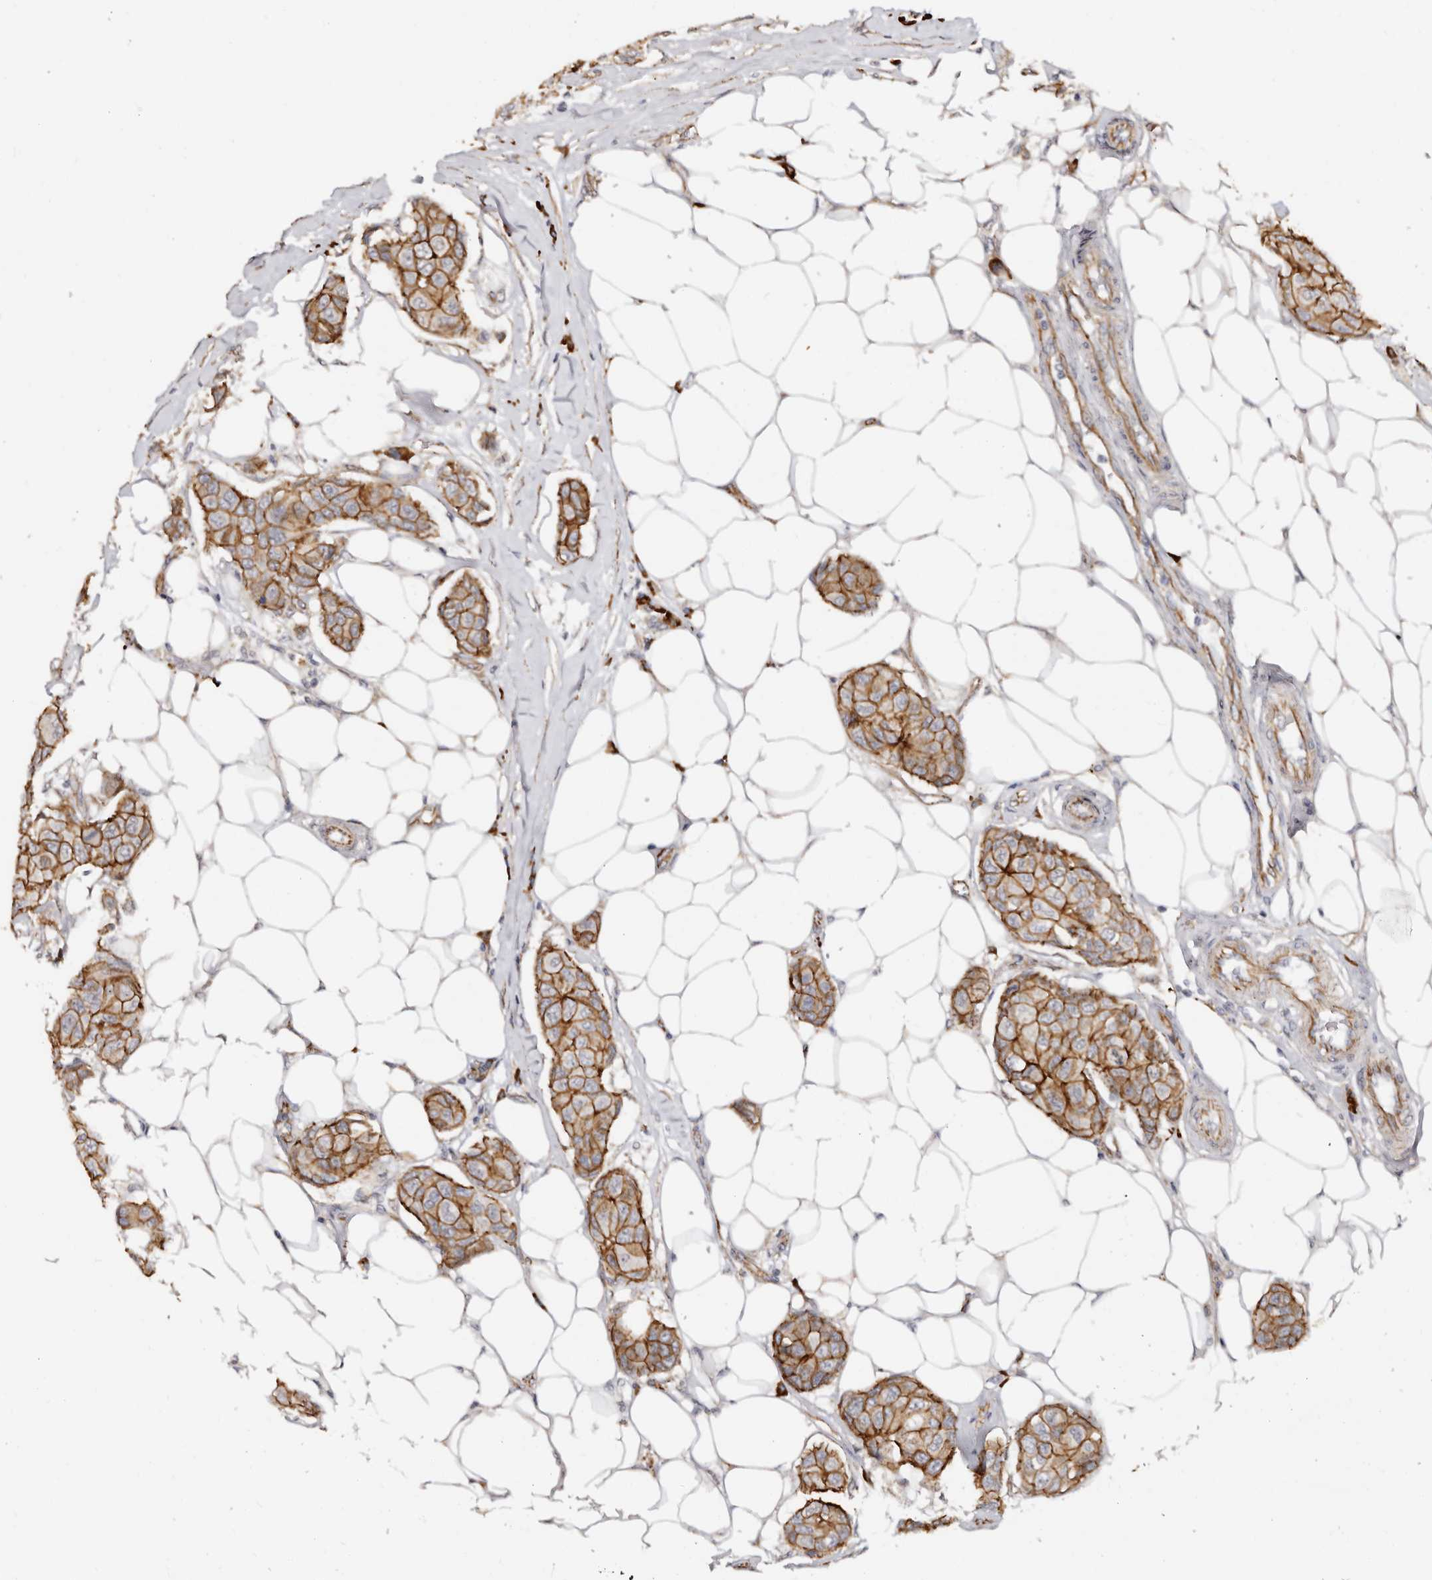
{"staining": {"intensity": "strong", "quantity": ">75%", "location": "cytoplasmic/membranous"}, "tissue": "breast cancer", "cell_type": "Tumor cells", "image_type": "cancer", "snomed": [{"axis": "morphology", "description": "Duct carcinoma"}, {"axis": "topography", "description": "Breast"}], "caption": "The immunohistochemical stain labels strong cytoplasmic/membranous positivity in tumor cells of breast cancer tissue.", "gene": "CTNNB1", "patient": {"sex": "female", "age": 80}}